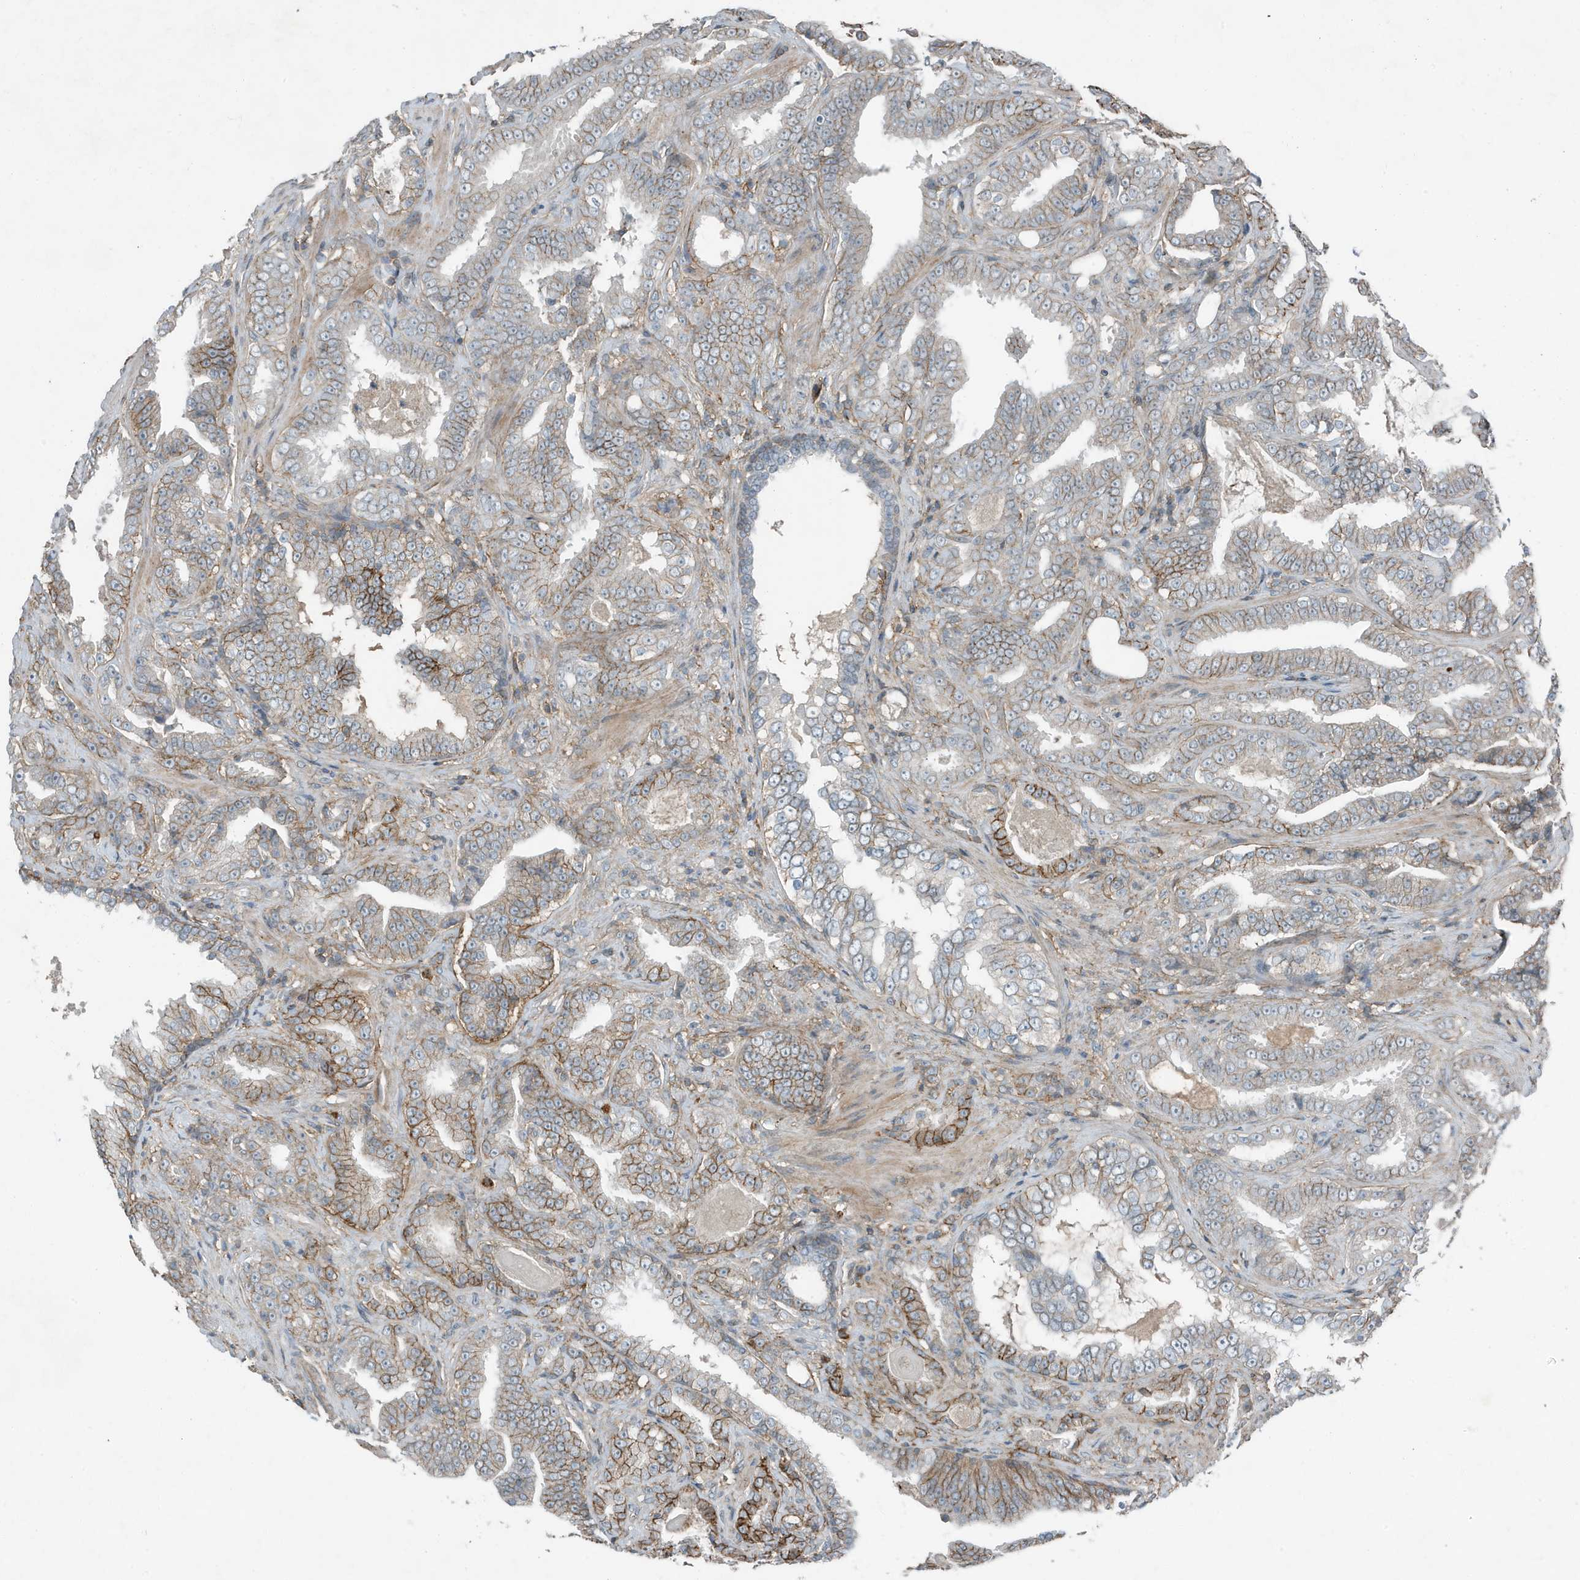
{"staining": {"intensity": "moderate", "quantity": "25%-75%", "location": "cytoplasmic/membranous"}, "tissue": "prostate cancer", "cell_type": "Tumor cells", "image_type": "cancer", "snomed": [{"axis": "morphology", "description": "Adenocarcinoma, Low grade"}, {"axis": "topography", "description": "Prostate"}], "caption": "A high-resolution micrograph shows IHC staining of prostate cancer, which displays moderate cytoplasmic/membranous staining in about 25%-75% of tumor cells.", "gene": "DAPP1", "patient": {"sex": "male", "age": 60}}